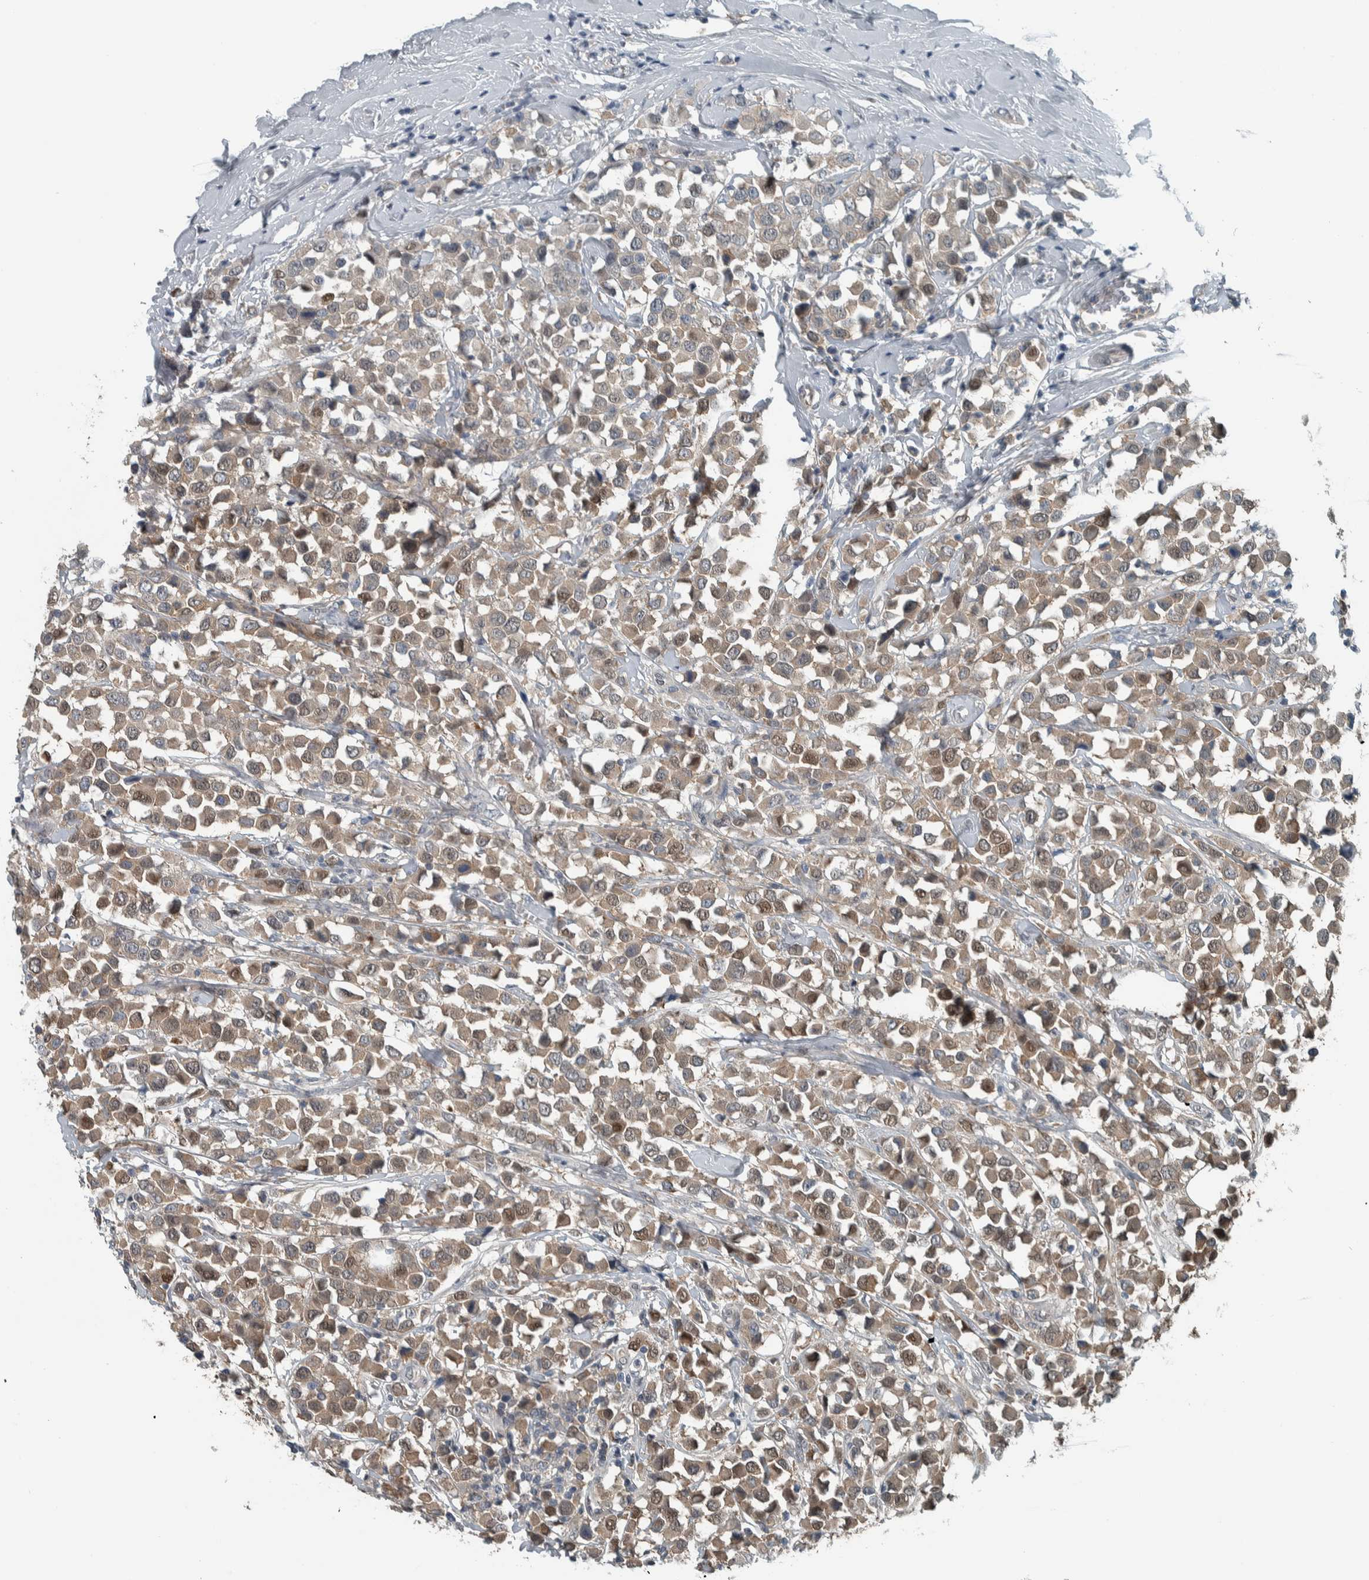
{"staining": {"intensity": "weak", "quantity": ">75%", "location": "cytoplasmic/membranous,nuclear"}, "tissue": "breast cancer", "cell_type": "Tumor cells", "image_type": "cancer", "snomed": [{"axis": "morphology", "description": "Duct carcinoma"}, {"axis": "topography", "description": "Breast"}], "caption": "Human breast cancer stained for a protein (brown) exhibits weak cytoplasmic/membranous and nuclear positive positivity in about >75% of tumor cells.", "gene": "ALAD", "patient": {"sex": "female", "age": 61}}